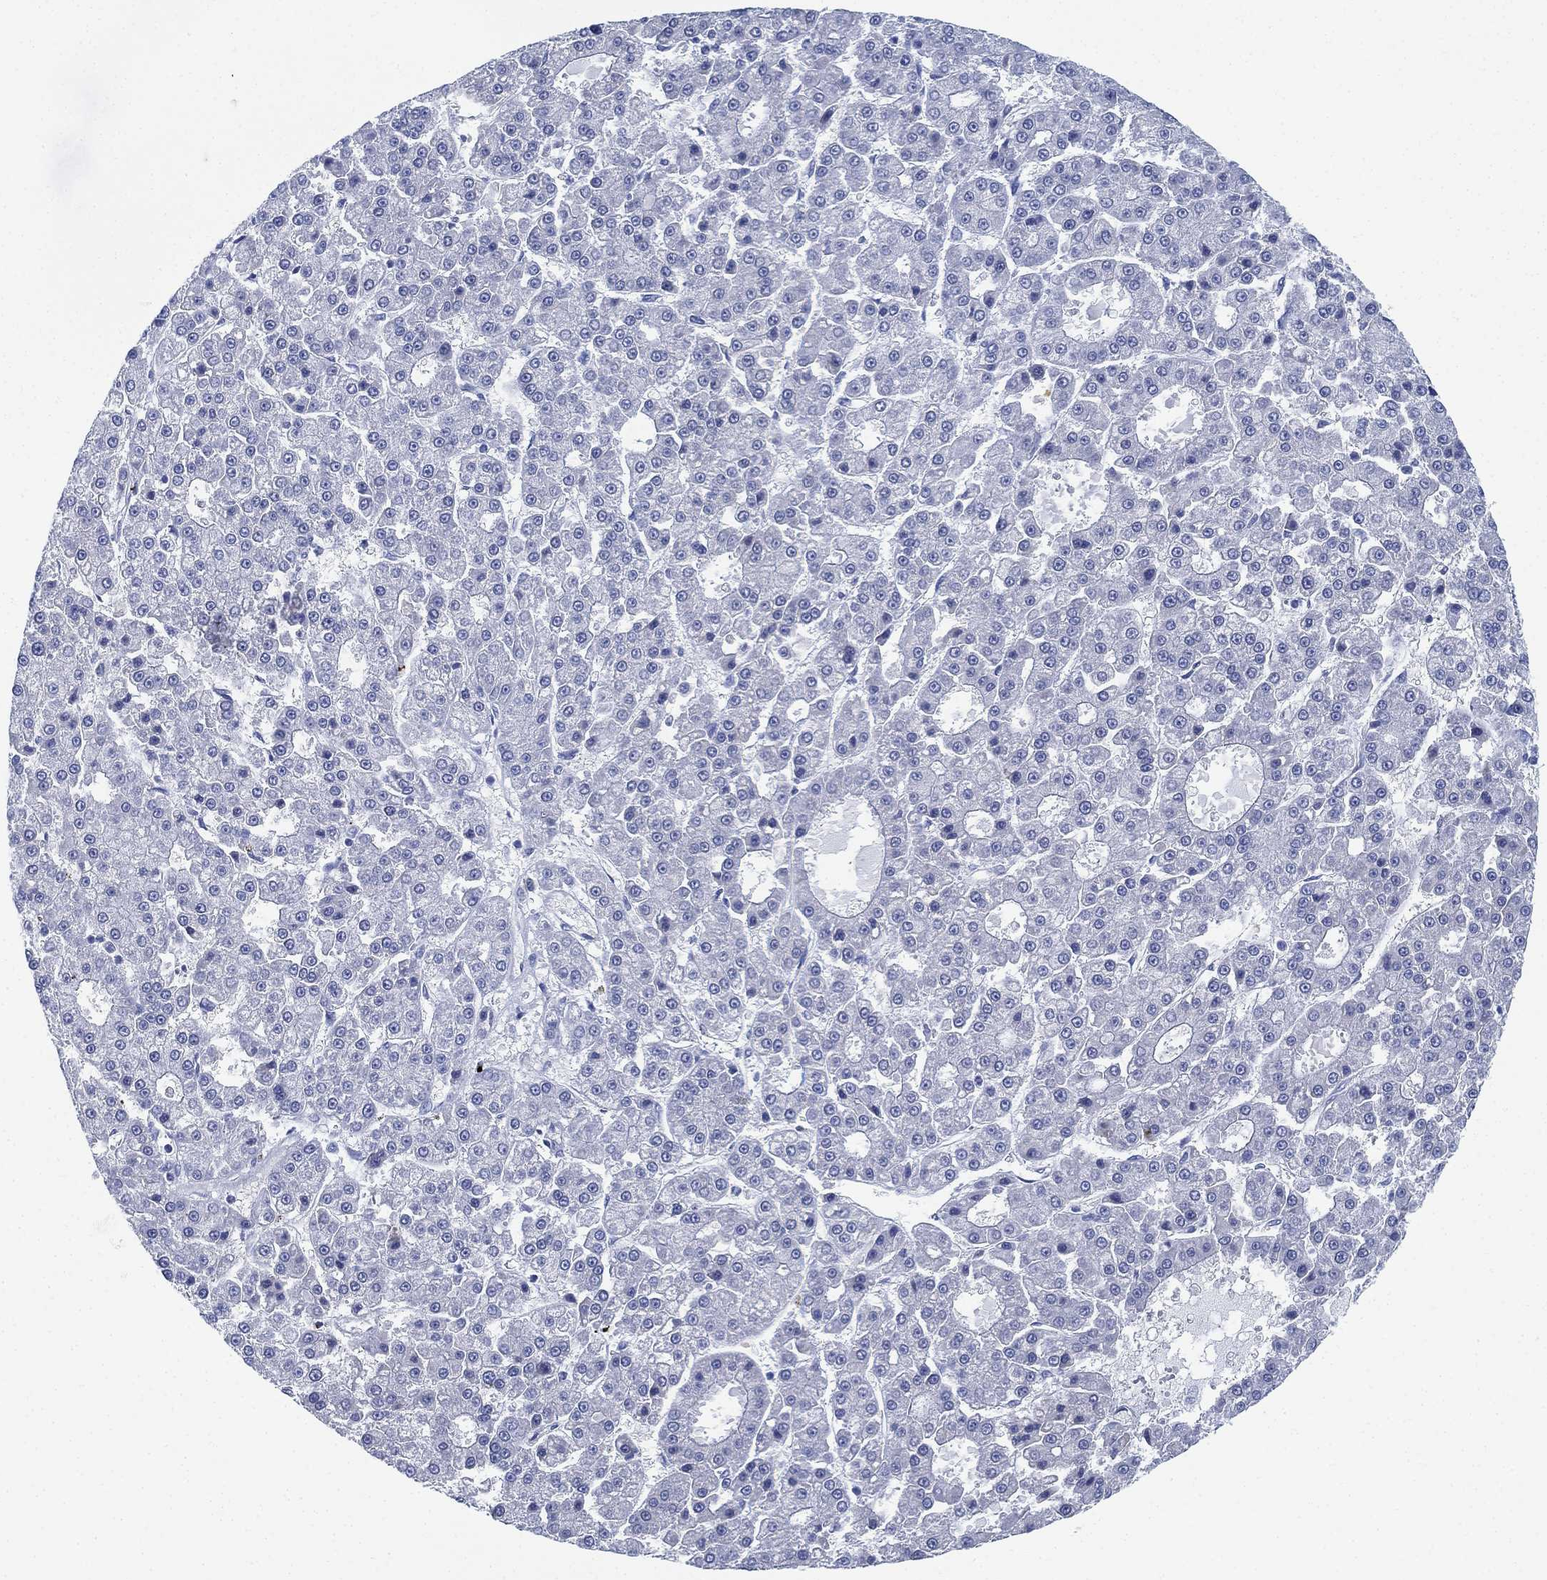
{"staining": {"intensity": "negative", "quantity": "none", "location": "none"}, "tissue": "liver cancer", "cell_type": "Tumor cells", "image_type": "cancer", "snomed": [{"axis": "morphology", "description": "Carcinoma, Hepatocellular, NOS"}, {"axis": "topography", "description": "Liver"}], "caption": "Hepatocellular carcinoma (liver) was stained to show a protein in brown. There is no significant staining in tumor cells.", "gene": "PSKH2", "patient": {"sex": "male", "age": 70}}